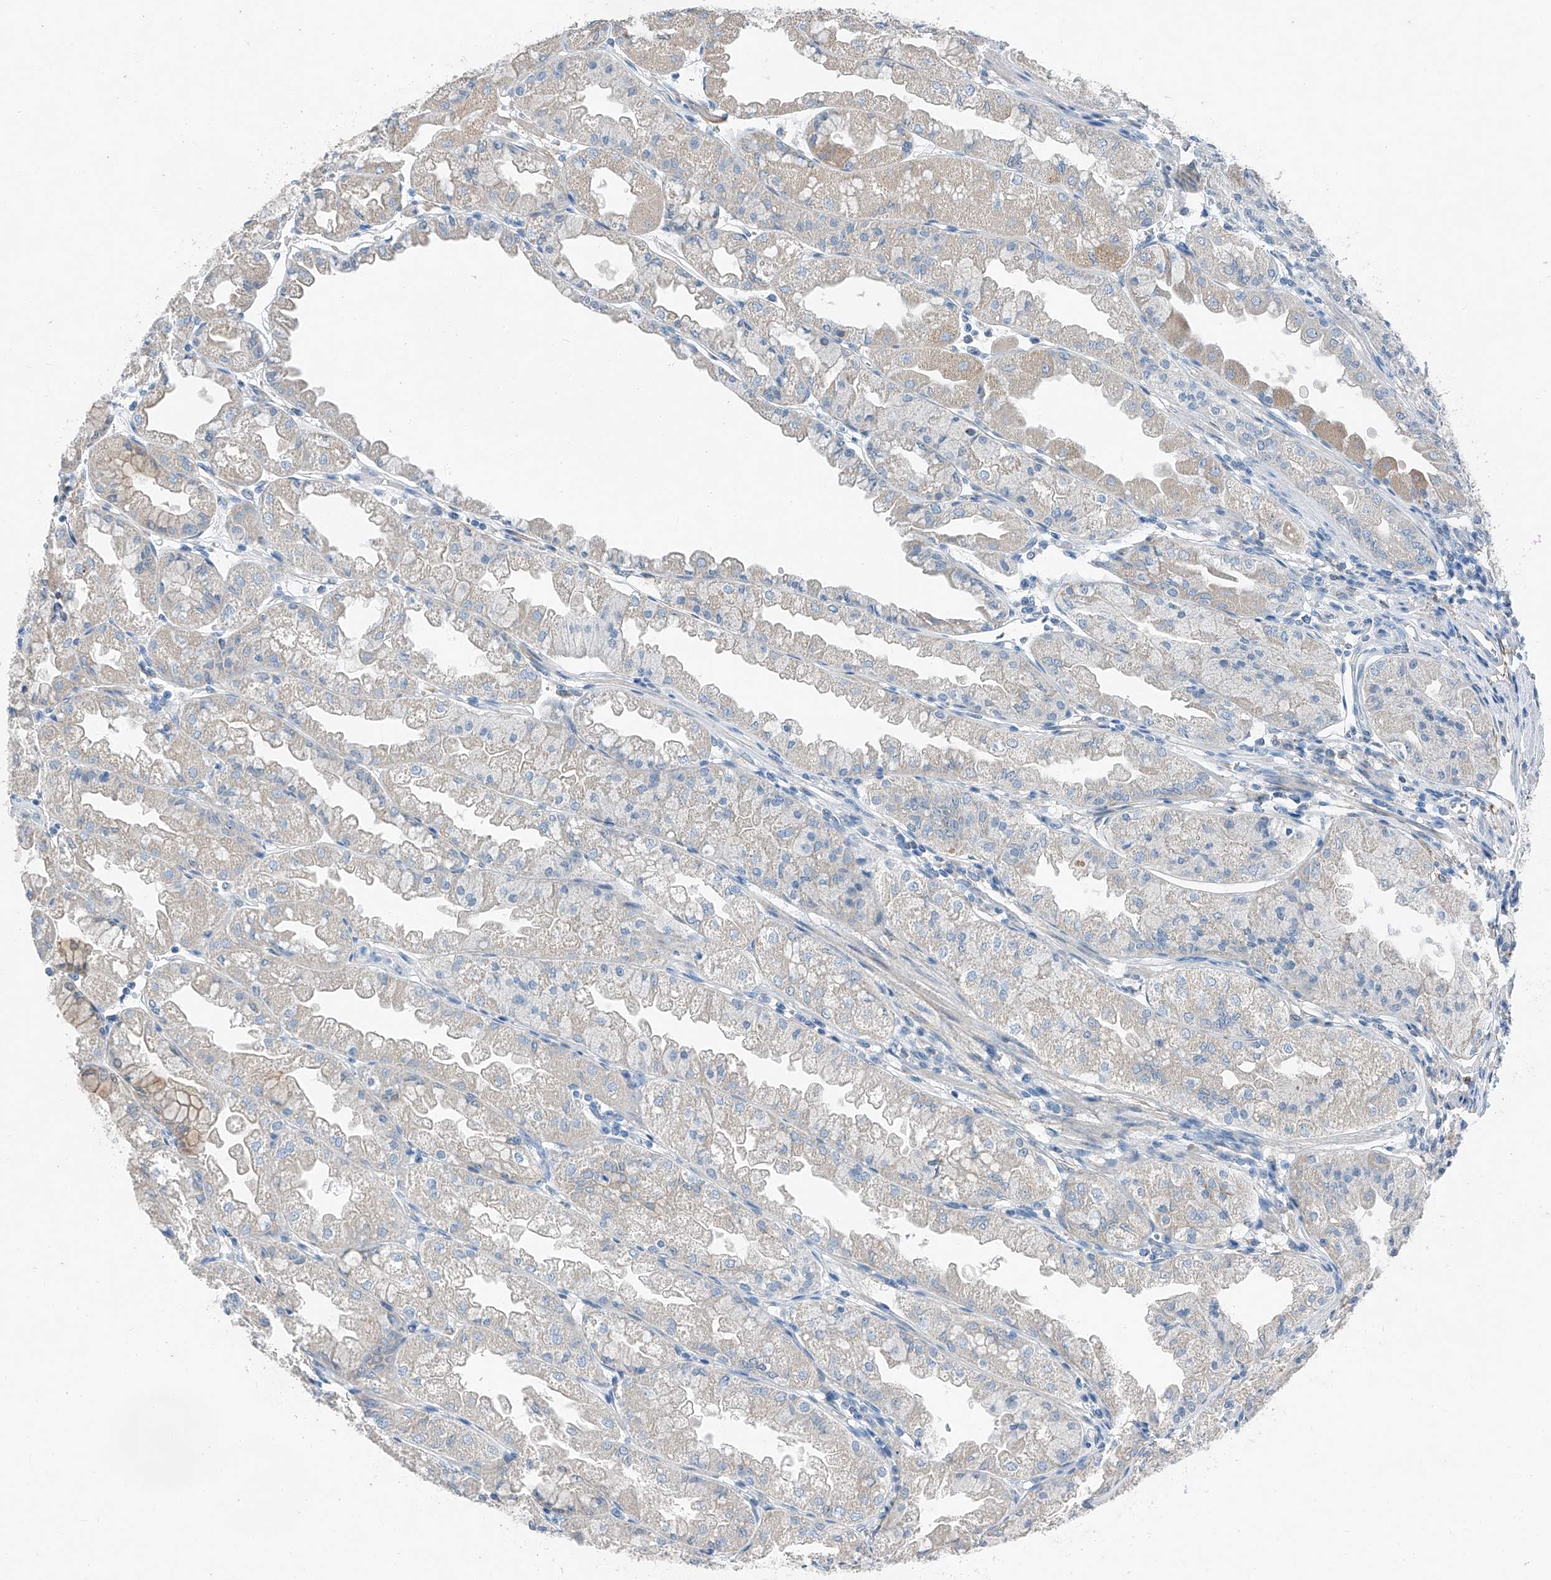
{"staining": {"intensity": "negative", "quantity": "none", "location": "none"}, "tissue": "stomach", "cell_type": "Glandular cells", "image_type": "normal", "snomed": [{"axis": "morphology", "description": "Normal tissue, NOS"}, {"axis": "topography", "description": "Stomach, upper"}], "caption": "Immunohistochemistry of benign human stomach displays no positivity in glandular cells.", "gene": "MDGA1", "patient": {"sex": "male", "age": 47}}